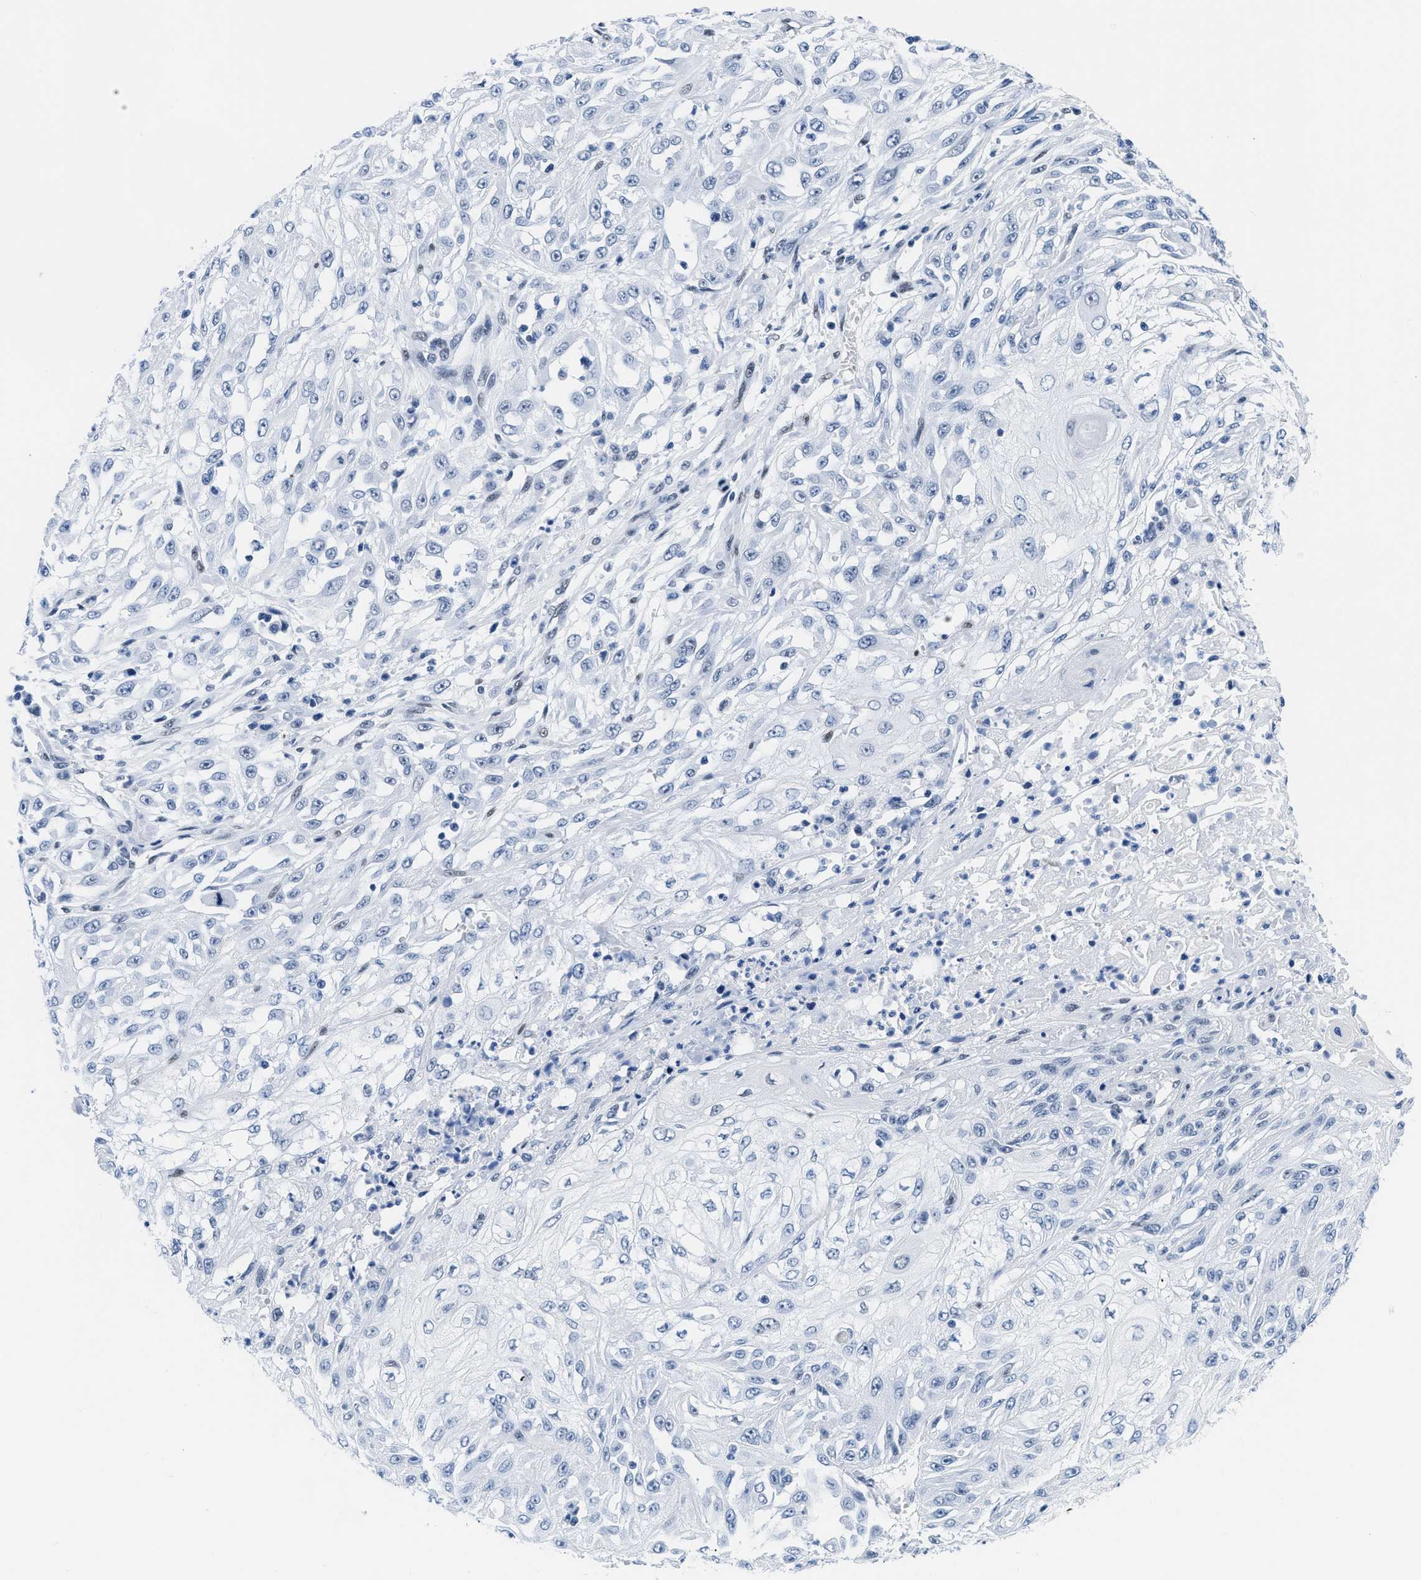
{"staining": {"intensity": "negative", "quantity": "none", "location": "none"}, "tissue": "skin cancer", "cell_type": "Tumor cells", "image_type": "cancer", "snomed": [{"axis": "morphology", "description": "Squamous cell carcinoma, NOS"}, {"axis": "morphology", "description": "Squamous cell carcinoma, metastatic, NOS"}, {"axis": "topography", "description": "Skin"}, {"axis": "topography", "description": "Lymph node"}], "caption": "The image exhibits no significant positivity in tumor cells of skin cancer.", "gene": "CTBP1", "patient": {"sex": "male", "age": 75}}